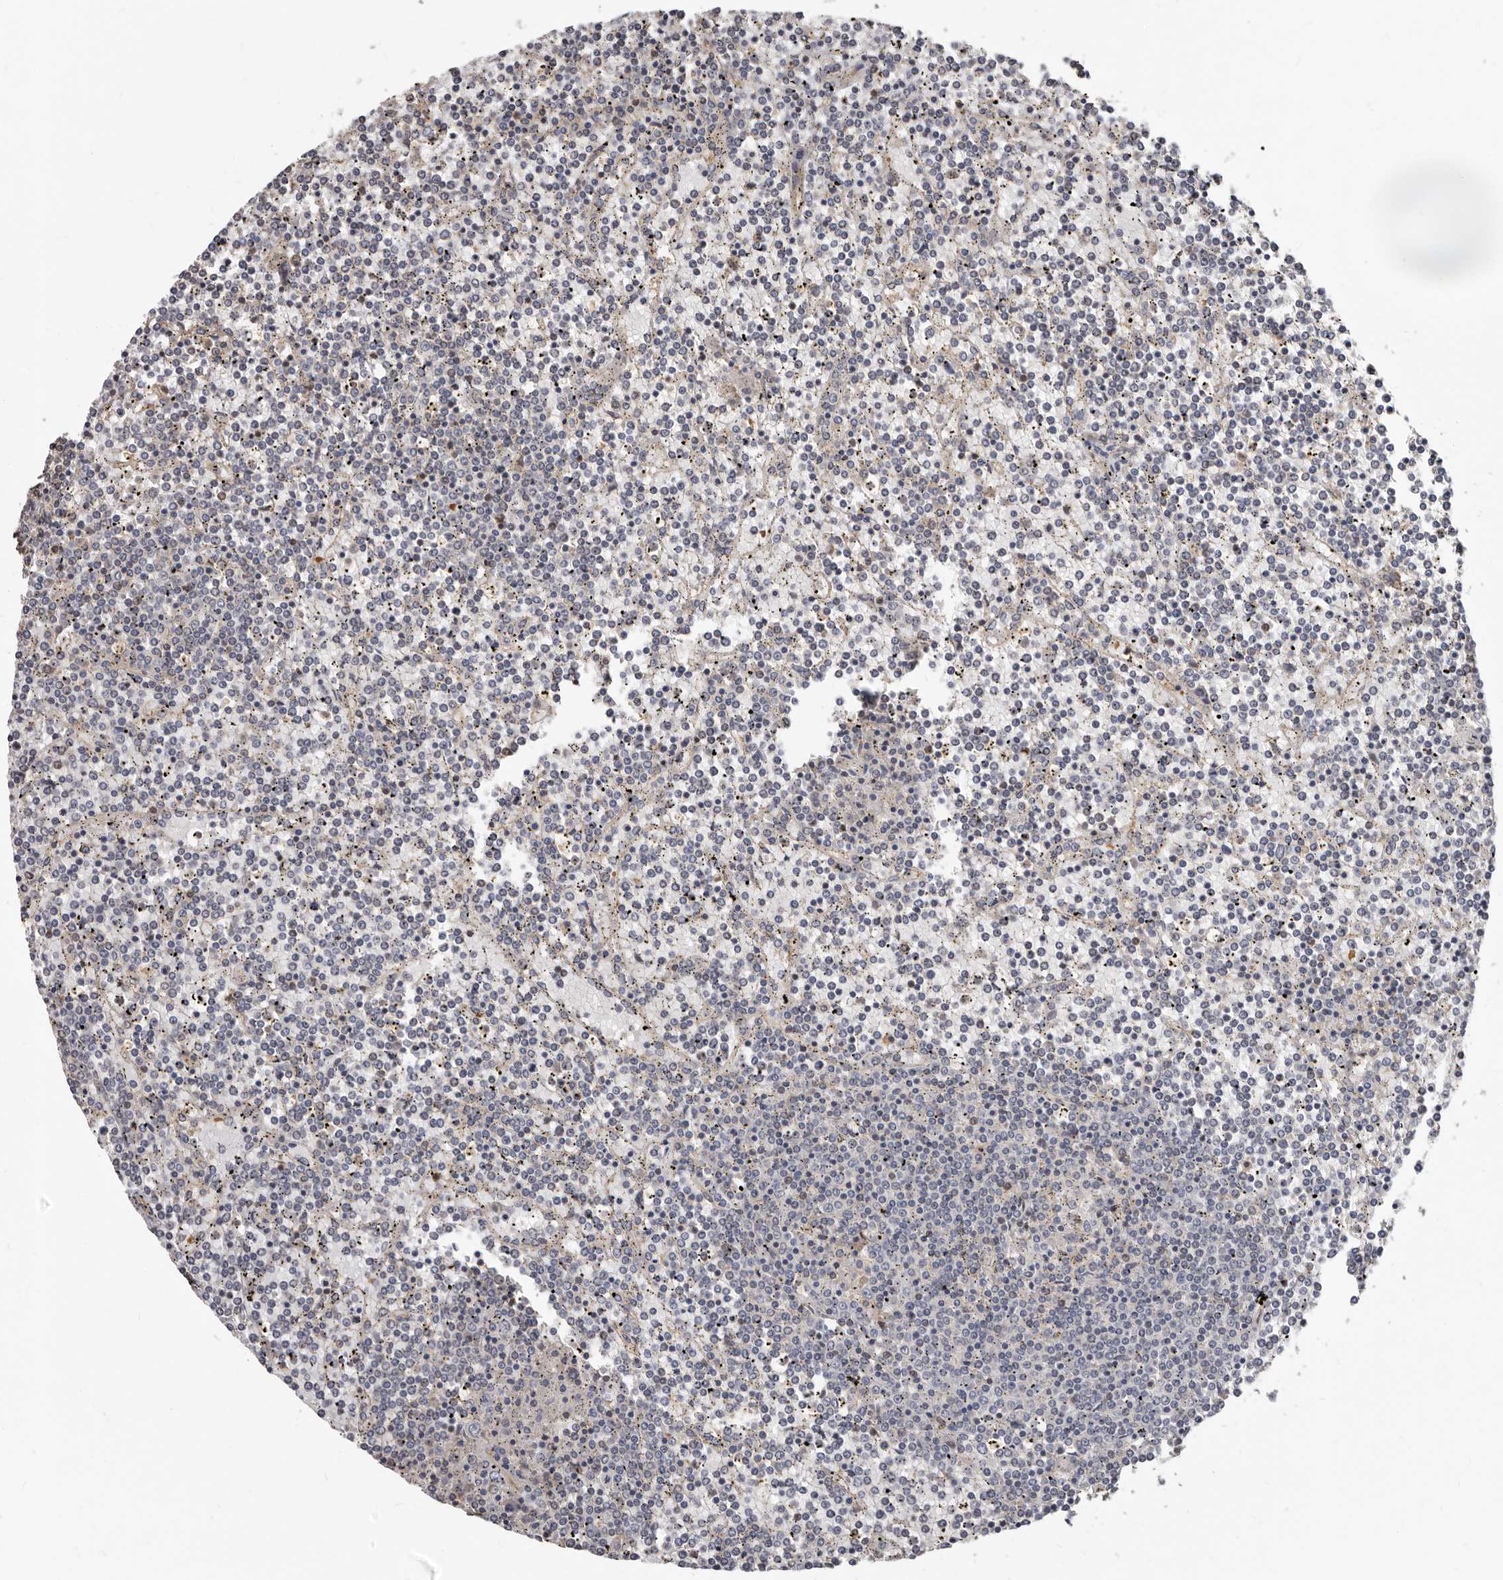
{"staining": {"intensity": "negative", "quantity": "none", "location": "none"}, "tissue": "lymphoma", "cell_type": "Tumor cells", "image_type": "cancer", "snomed": [{"axis": "morphology", "description": "Malignant lymphoma, non-Hodgkin's type, Low grade"}, {"axis": "topography", "description": "Spleen"}], "caption": "A micrograph of human lymphoma is negative for staining in tumor cells.", "gene": "MRPL18", "patient": {"sex": "female", "age": 19}}